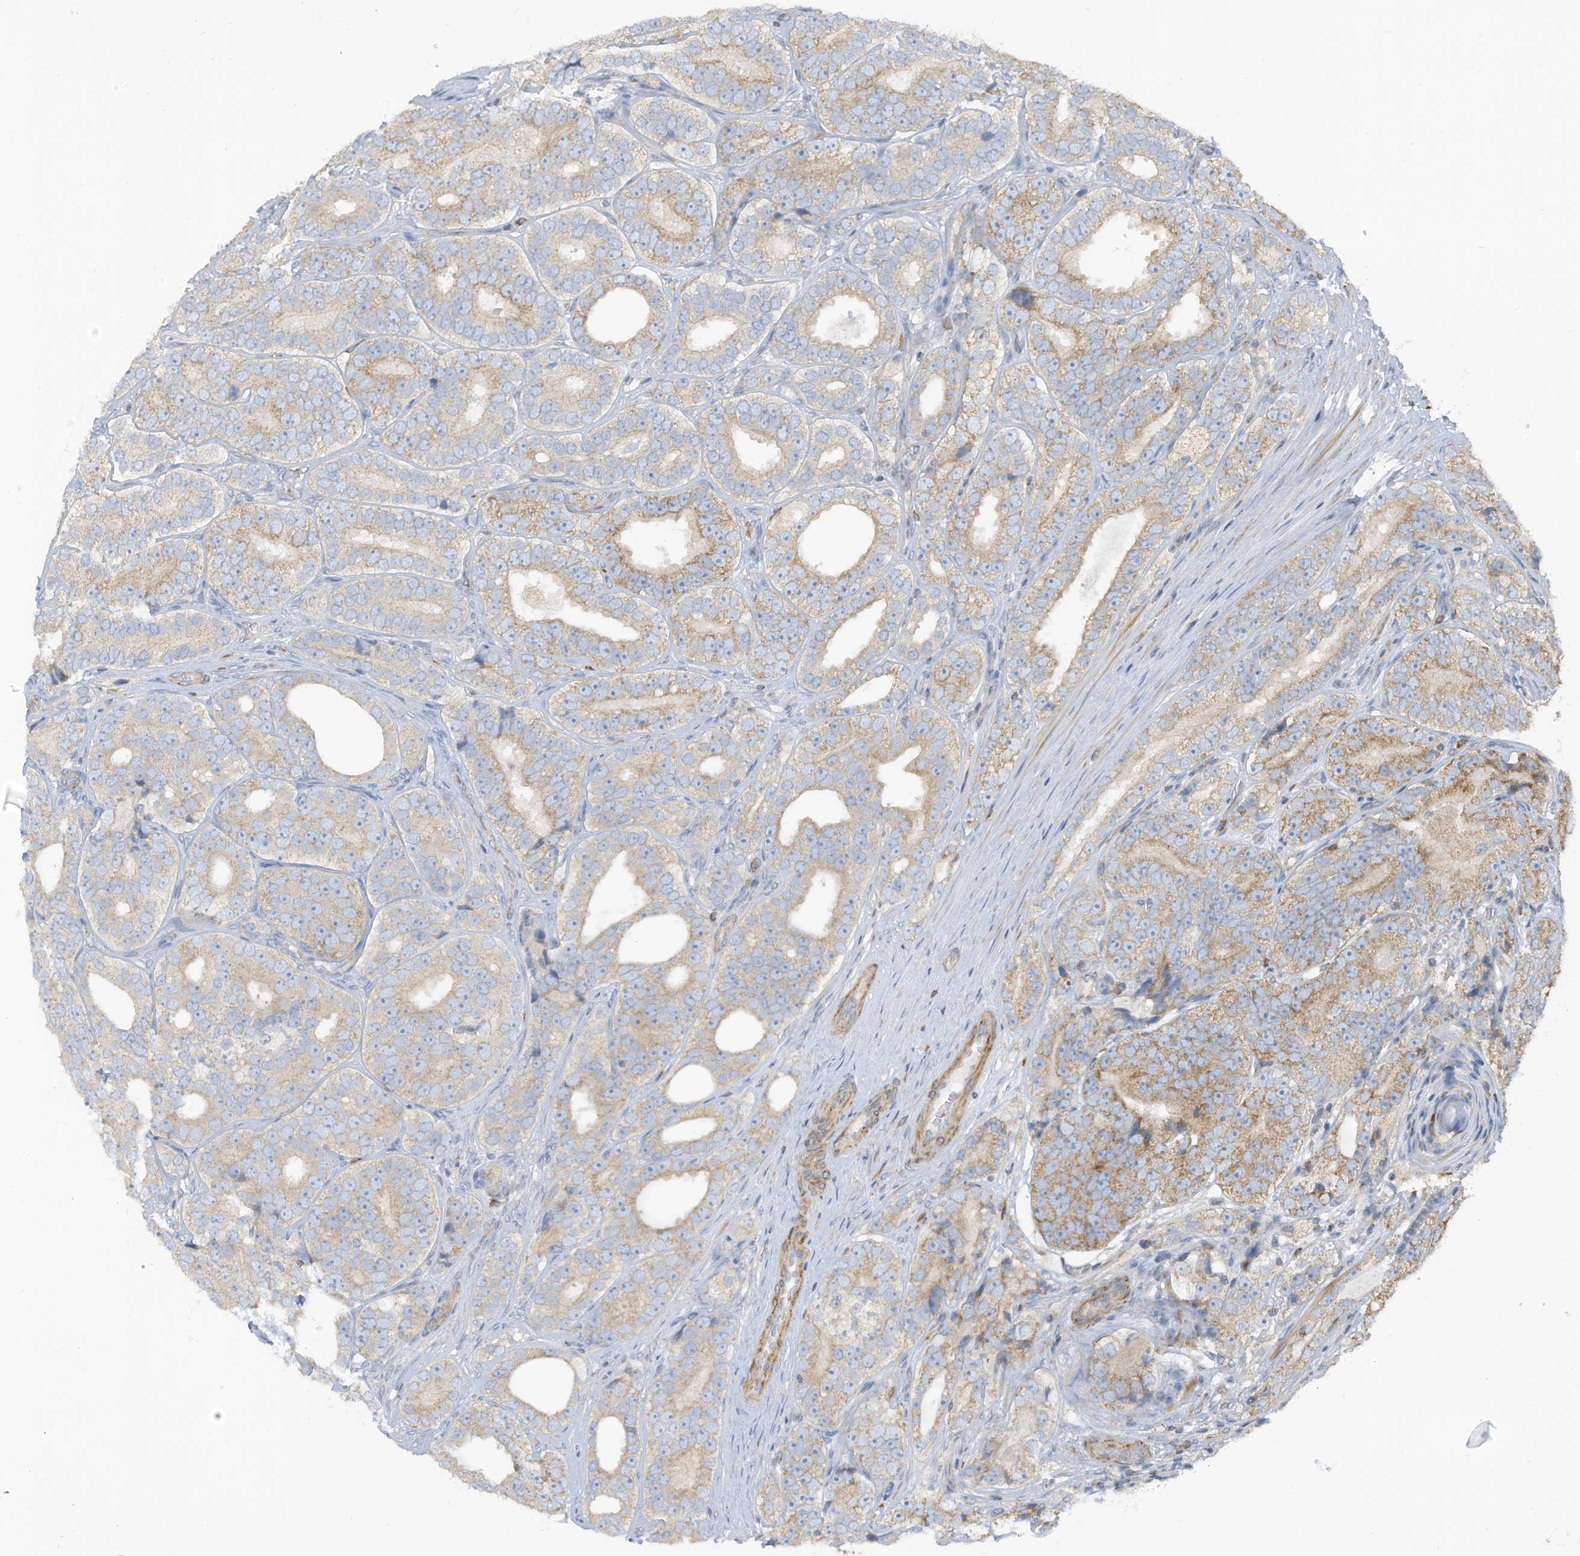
{"staining": {"intensity": "moderate", "quantity": "<25%", "location": "cytoplasmic/membranous"}, "tissue": "prostate cancer", "cell_type": "Tumor cells", "image_type": "cancer", "snomed": [{"axis": "morphology", "description": "Adenocarcinoma, High grade"}, {"axis": "topography", "description": "Prostate"}], "caption": "Prostate cancer (high-grade adenocarcinoma) tissue reveals moderate cytoplasmic/membranous staining in about <25% of tumor cells, visualized by immunohistochemistry.", "gene": "GTPBP2", "patient": {"sex": "male", "age": 56}}